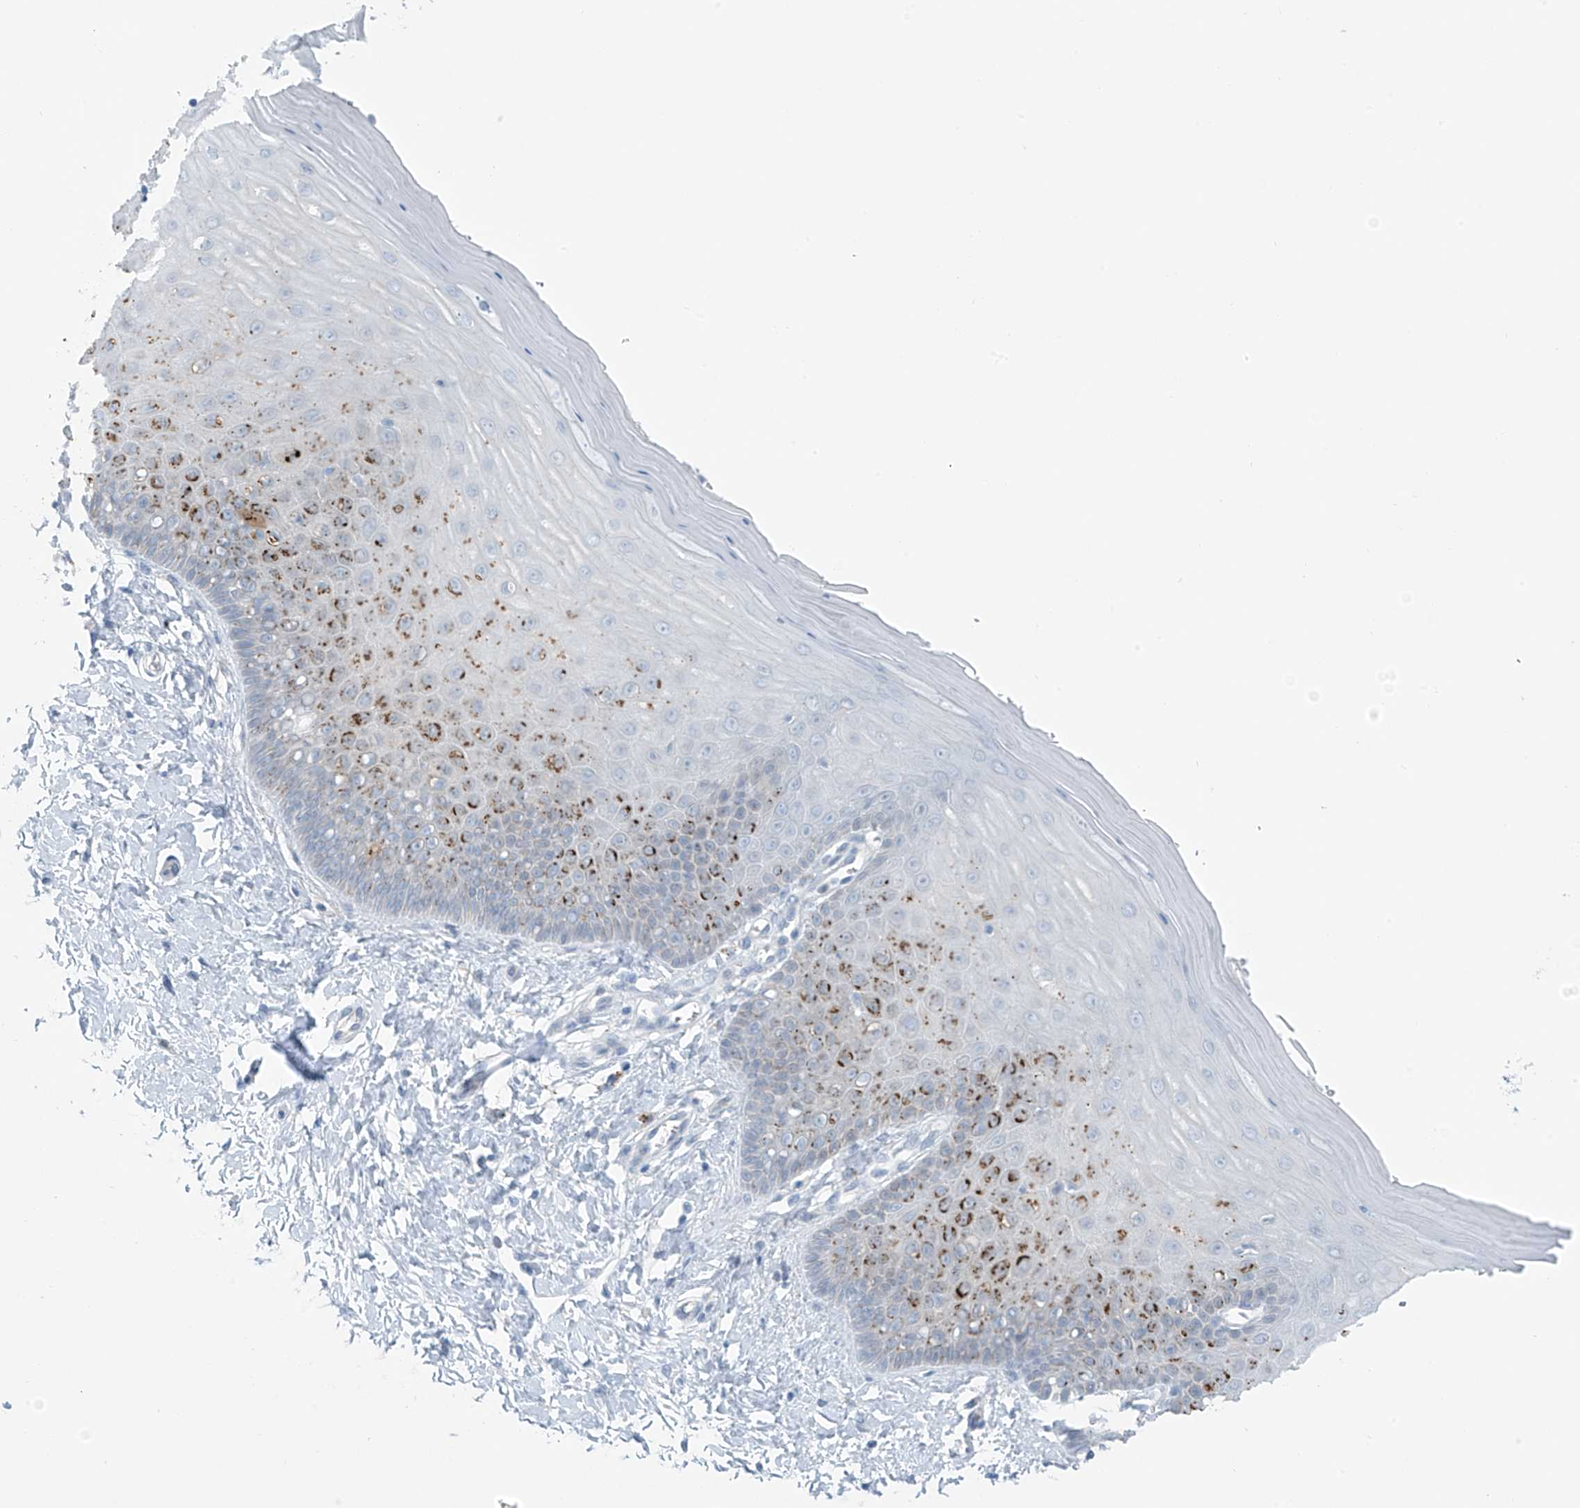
{"staining": {"intensity": "negative", "quantity": "none", "location": "none"}, "tissue": "cervix", "cell_type": "Glandular cells", "image_type": "normal", "snomed": [{"axis": "morphology", "description": "Normal tissue, NOS"}, {"axis": "topography", "description": "Cervix"}], "caption": "An immunohistochemistry (IHC) photomicrograph of unremarkable cervix is shown. There is no staining in glandular cells of cervix. (Immunohistochemistry (ihc), brightfield microscopy, high magnification).", "gene": "ZNF793", "patient": {"sex": "female", "age": 55}}